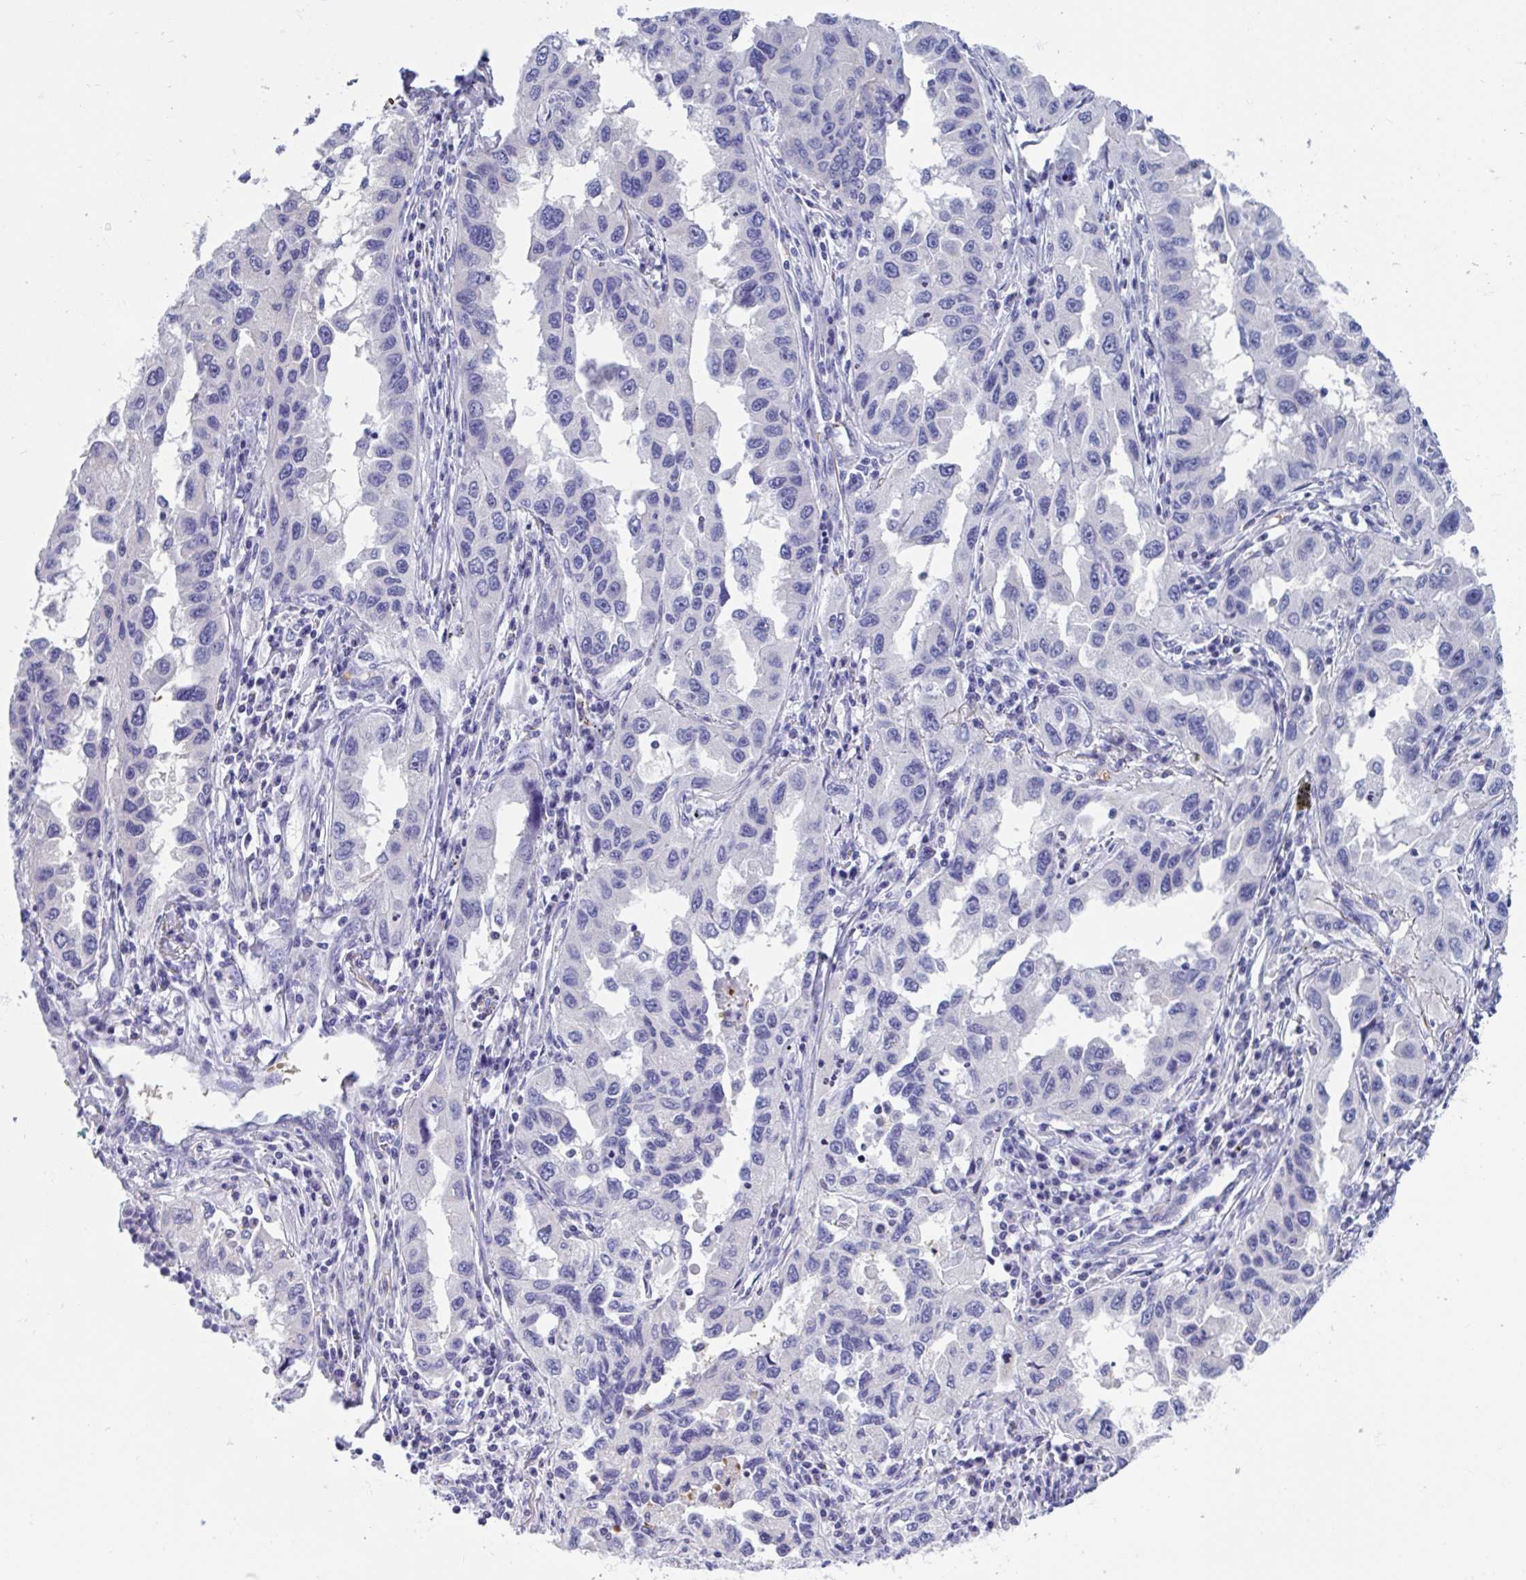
{"staining": {"intensity": "negative", "quantity": "none", "location": "none"}, "tissue": "lung cancer", "cell_type": "Tumor cells", "image_type": "cancer", "snomed": [{"axis": "morphology", "description": "Adenocarcinoma, NOS"}, {"axis": "topography", "description": "Lung"}], "caption": "High power microscopy micrograph of an immunohistochemistry (IHC) image of lung cancer (adenocarcinoma), revealing no significant staining in tumor cells.", "gene": "TTC30B", "patient": {"sex": "female", "age": 73}}